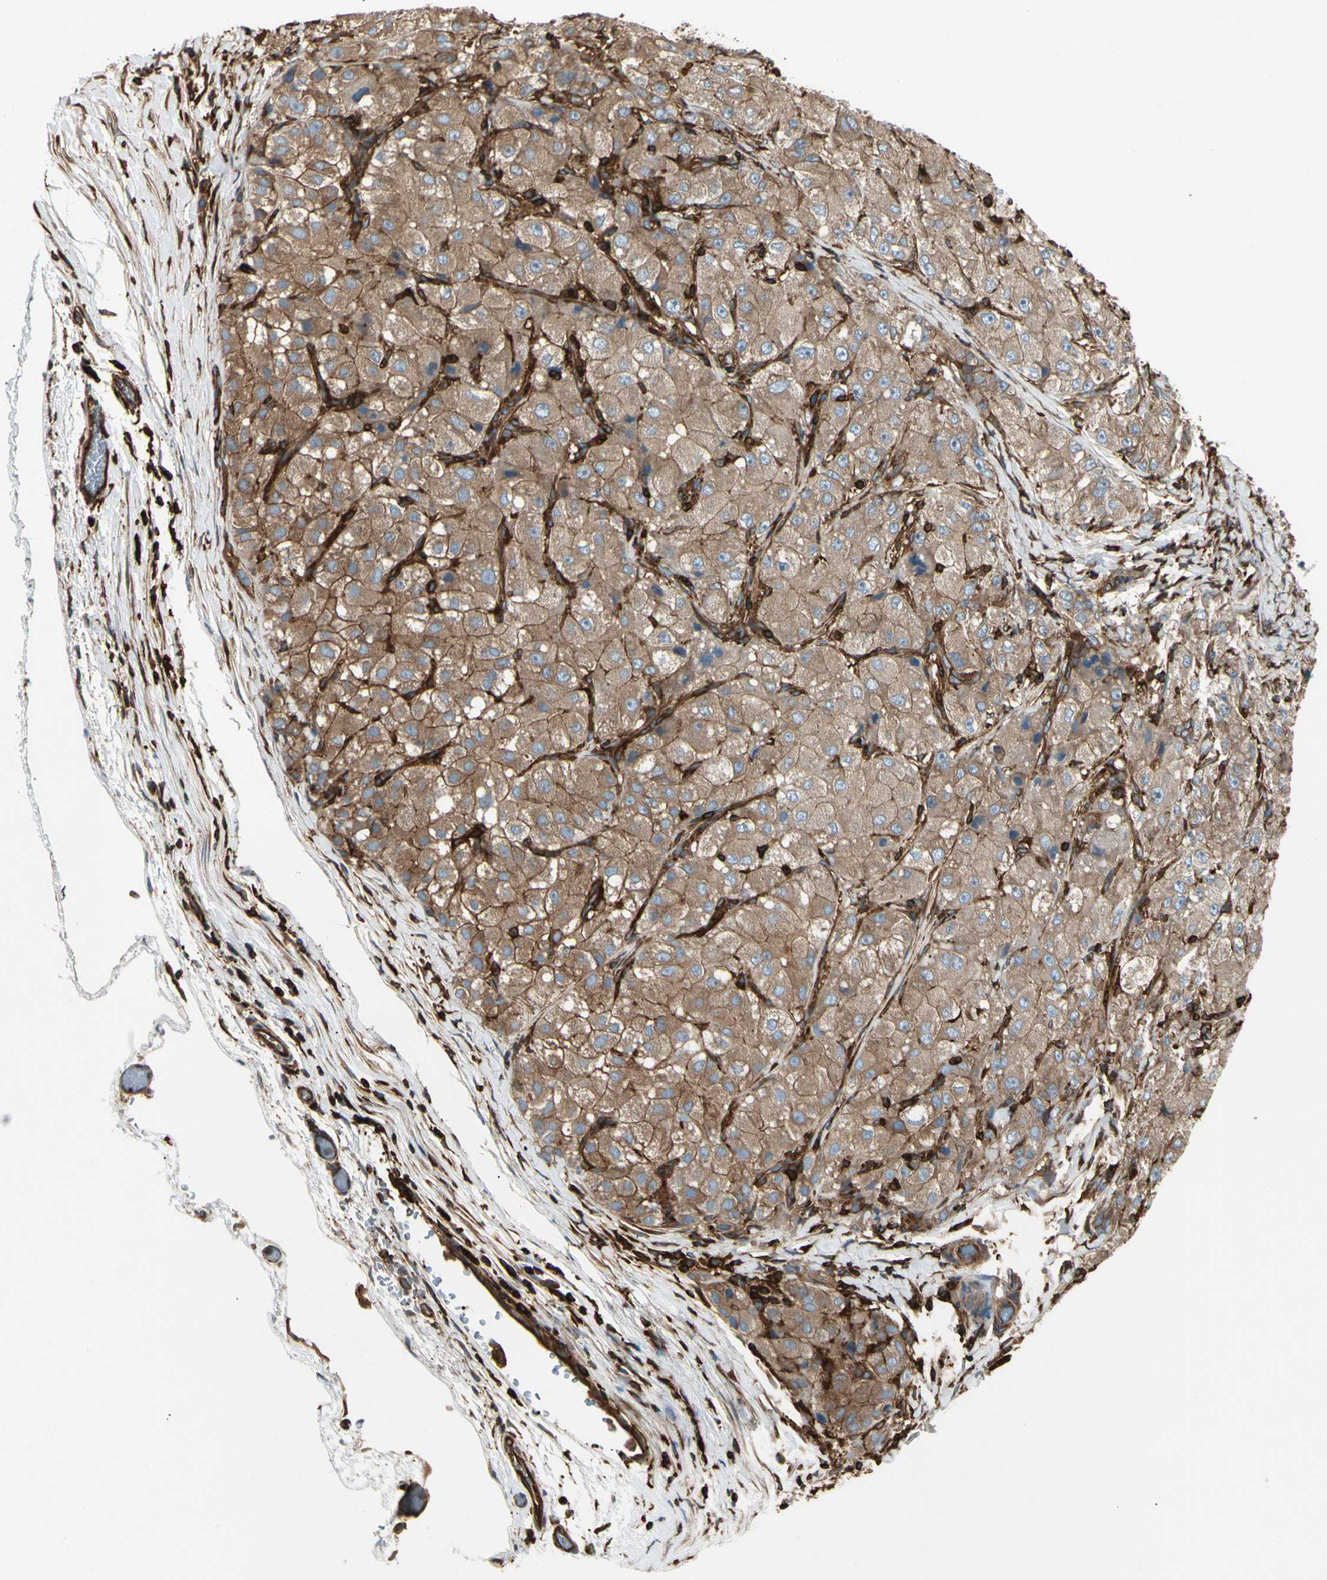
{"staining": {"intensity": "moderate", "quantity": ">75%", "location": "cytoplasmic/membranous"}, "tissue": "liver cancer", "cell_type": "Tumor cells", "image_type": "cancer", "snomed": [{"axis": "morphology", "description": "Carcinoma, Hepatocellular, NOS"}, {"axis": "topography", "description": "Liver"}], "caption": "DAB immunohistochemical staining of human hepatocellular carcinoma (liver) shows moderate cytoplasmic/membranous protein expression in about >75% of tumor cells. The staining was performed using DAB (3,3'-diaminobenzidine) to visualize the protein expression in brown, while the nuclei were stained in blue with hematoxylin (Magnification: 20x).", "gene": "ARPC2", "patient": {"sex": "male", "age": 80}}